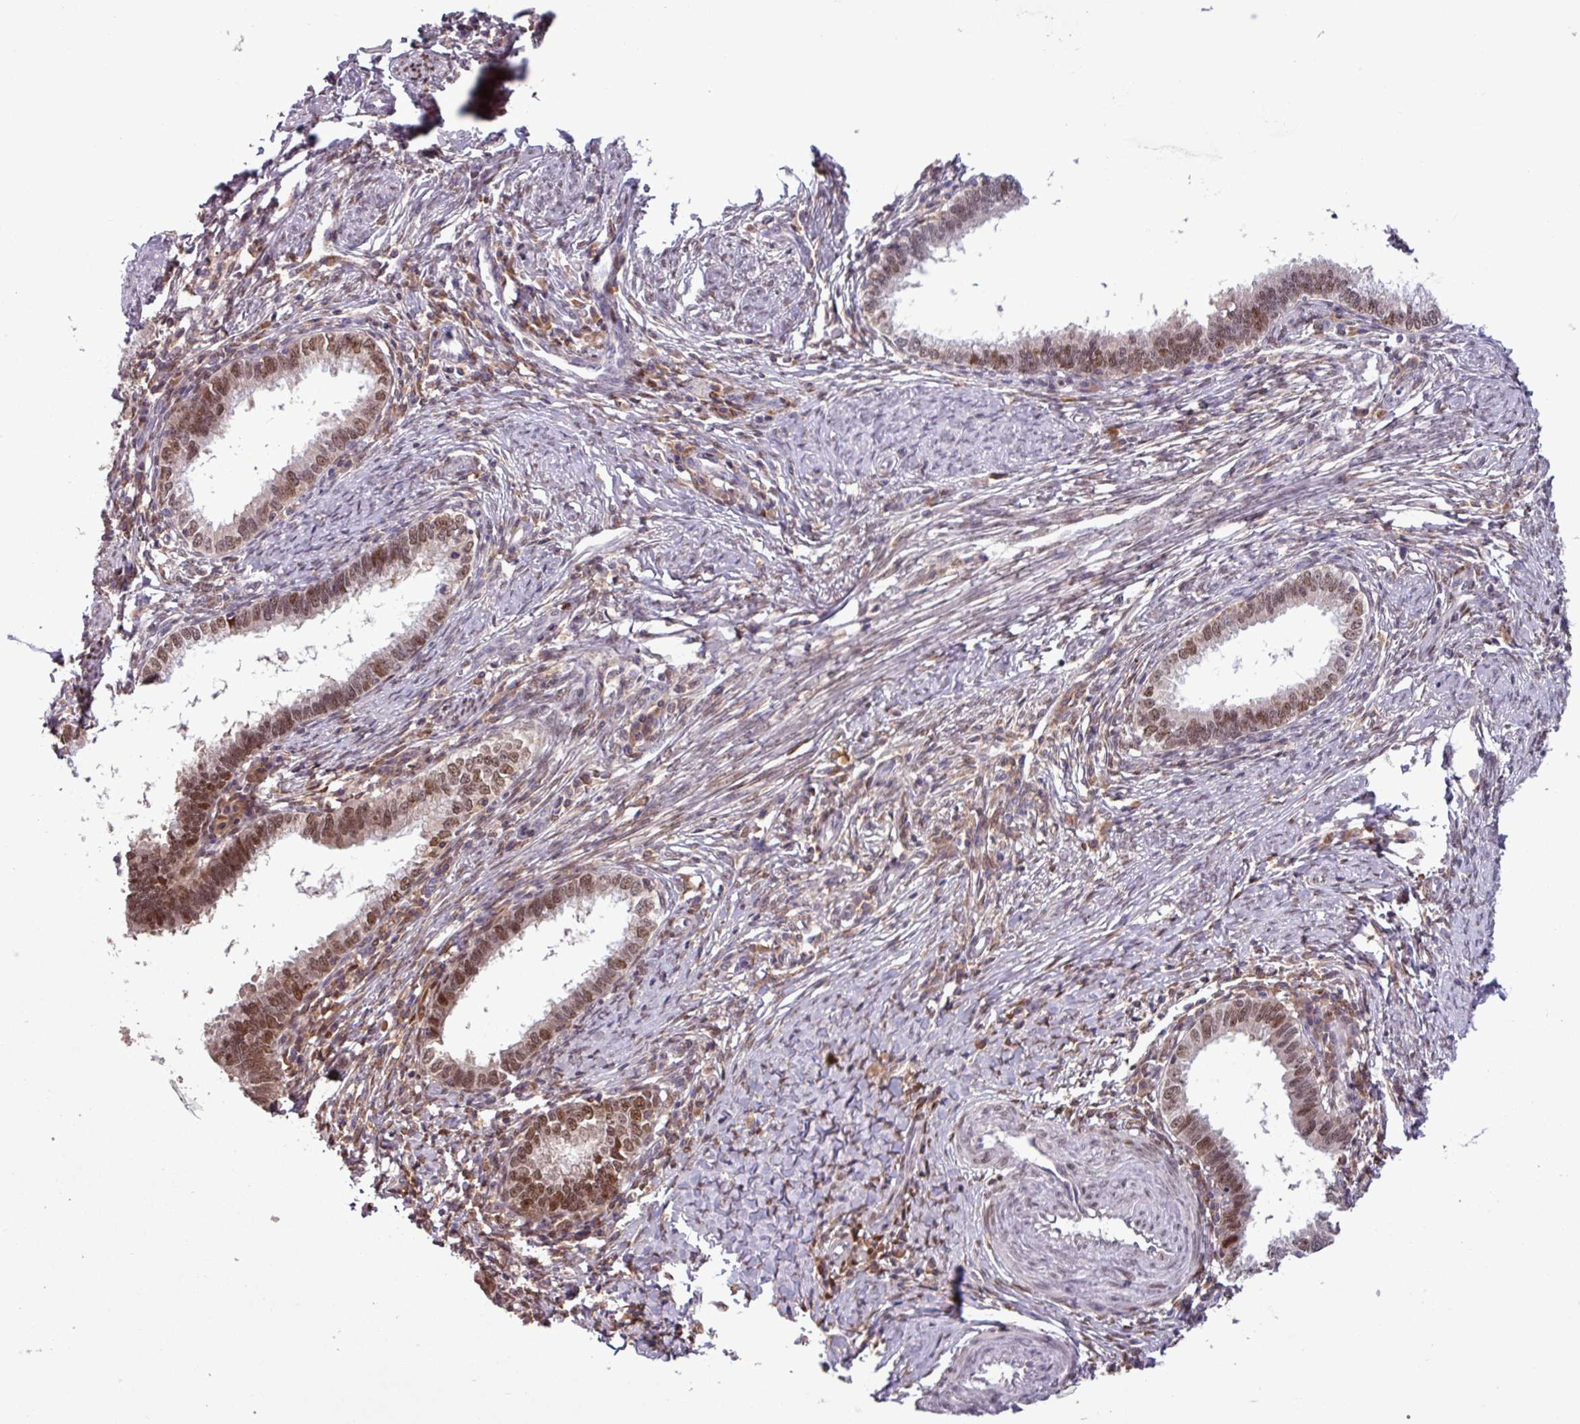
{"staining": {"intensity": "moderate", "quantity": ">75%", "location": "nuclear"}, "tissue": "cervical cancer", "cell_type": "Tumor cells", "image_type": "cancer", "snomed": [{"axis": "morphology", "description": "Adenocarcinoma, NOS"}, {"axis": "topography", "description": "Cervix"}], "caption": "Moderate nuclear protein staining is present in about >75% of tumor cells in cervical cancer.", "gene": "PRRX1", "patient": {"sex": "female", "age": 36}}